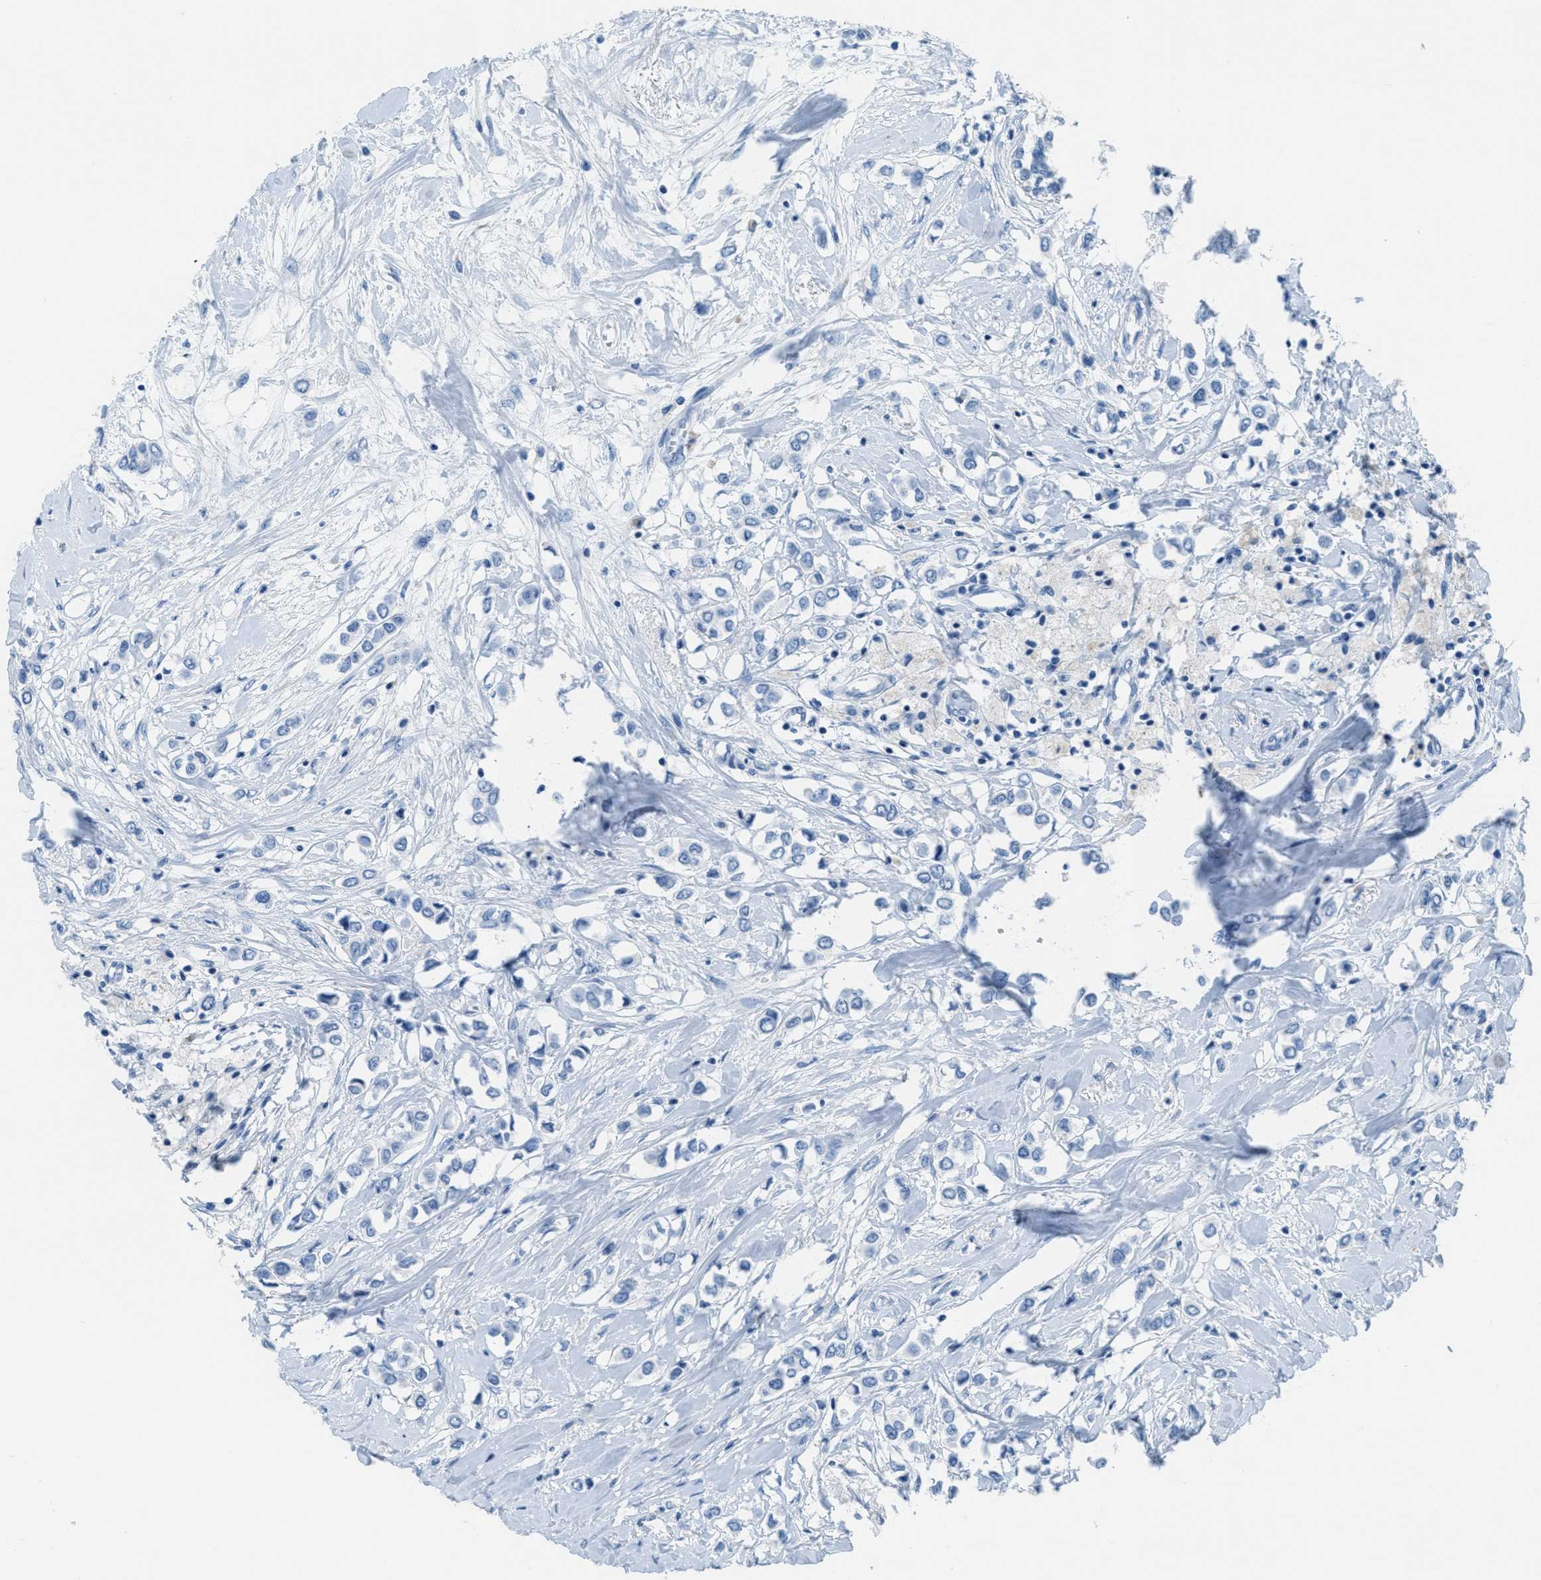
{"staining": {"intensity": "negative", "quantity": "none", "location": "none"}, "tissue": "breast cancer", "cell_type": "Tumor cells", "image_type": "cancer", "snomed": [{"axis": "morphology", "description": "Lobular carcinoma"}, {"axis": "topography", "description": "Breast"}], "caption": "This photomicrograph is of breast cancer stained with immunohistochemistry (IHC) to label a protein in brown with the nuclei are counter-stained blue. There is no staining in tumor cells.", "gene": "MGARP", "patient": {"sex": "female", "age": 51}}